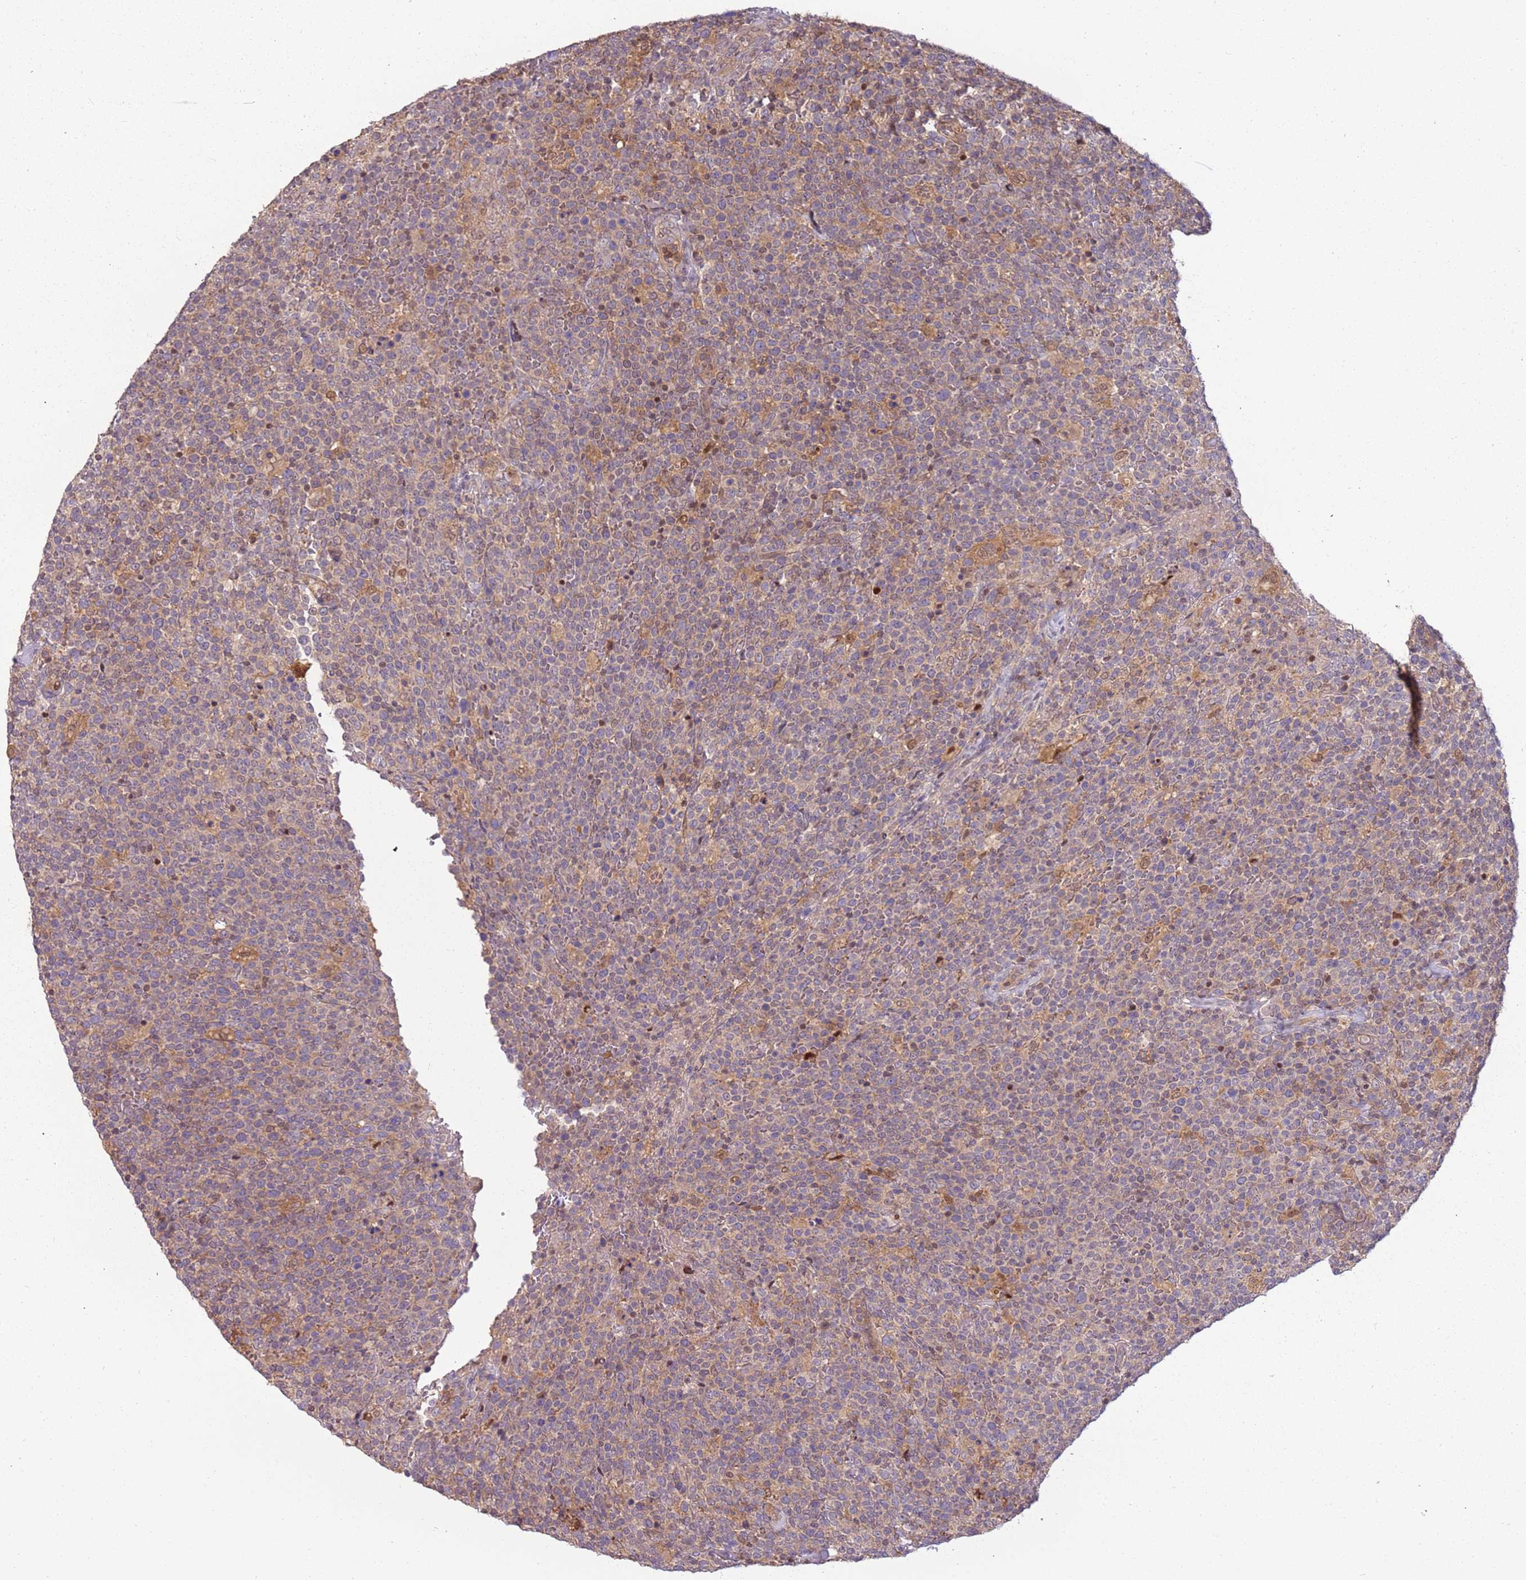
{"staining": {"intensity": "negative", "quantity": "none", "location": "none"}, "tissue": "lymphoma", "cell_type": "Tumor cells", "image_type": "cancer", "snomed": [{"axis": "morphology", "description": "Malignant lymphoma, non-Hodgkin's type, High grade"}, {"axis": "topography", "description": "Lymph node"}], "caption": "High-grade malignant lymphoma, non-Hodgkin's type stained for a protein using IHC reveals no expression tumor cells.", "gene": "GSTO2", "patient": {"sex": "male", "age": 61}}